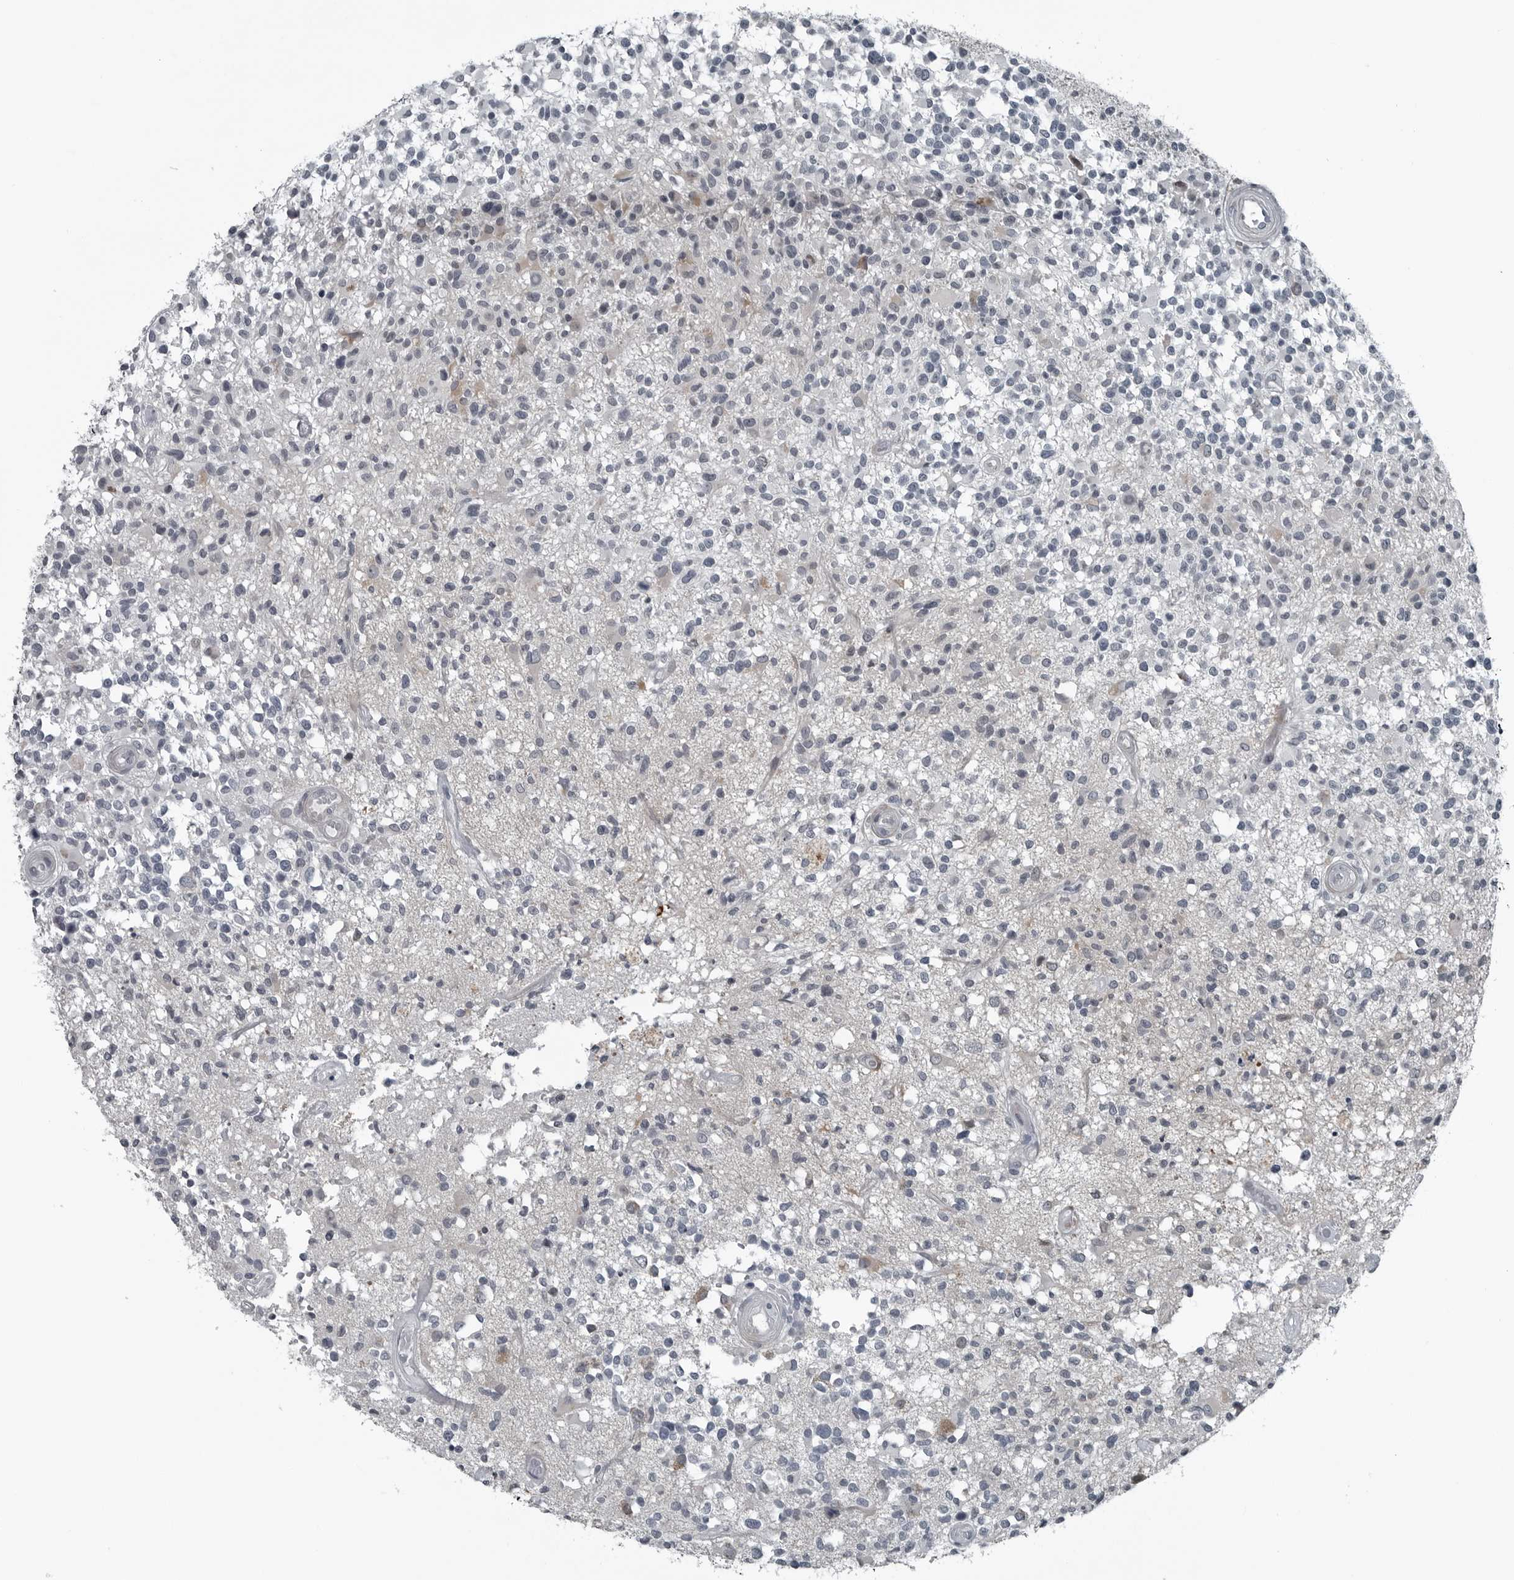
{"staining": {"intensity": "negative", "quantity": "none", "location": "none"}, "tissue": "glioma", "cell_type": "Tumor cells", "image_type": "cancer", "snomed": [{"axis": "morphology", "description": "Glioma, malignant, High grade"}, {"axis": "morphology", "description": "Glioblastoma, NOS"}, {"axis": "topography", "description": "Brain"}], "caption": "Tumor cells show no significant protein expression in glioma.", "gene": "DNAAF11", "patient": {"sex": "male", "age": 60}}